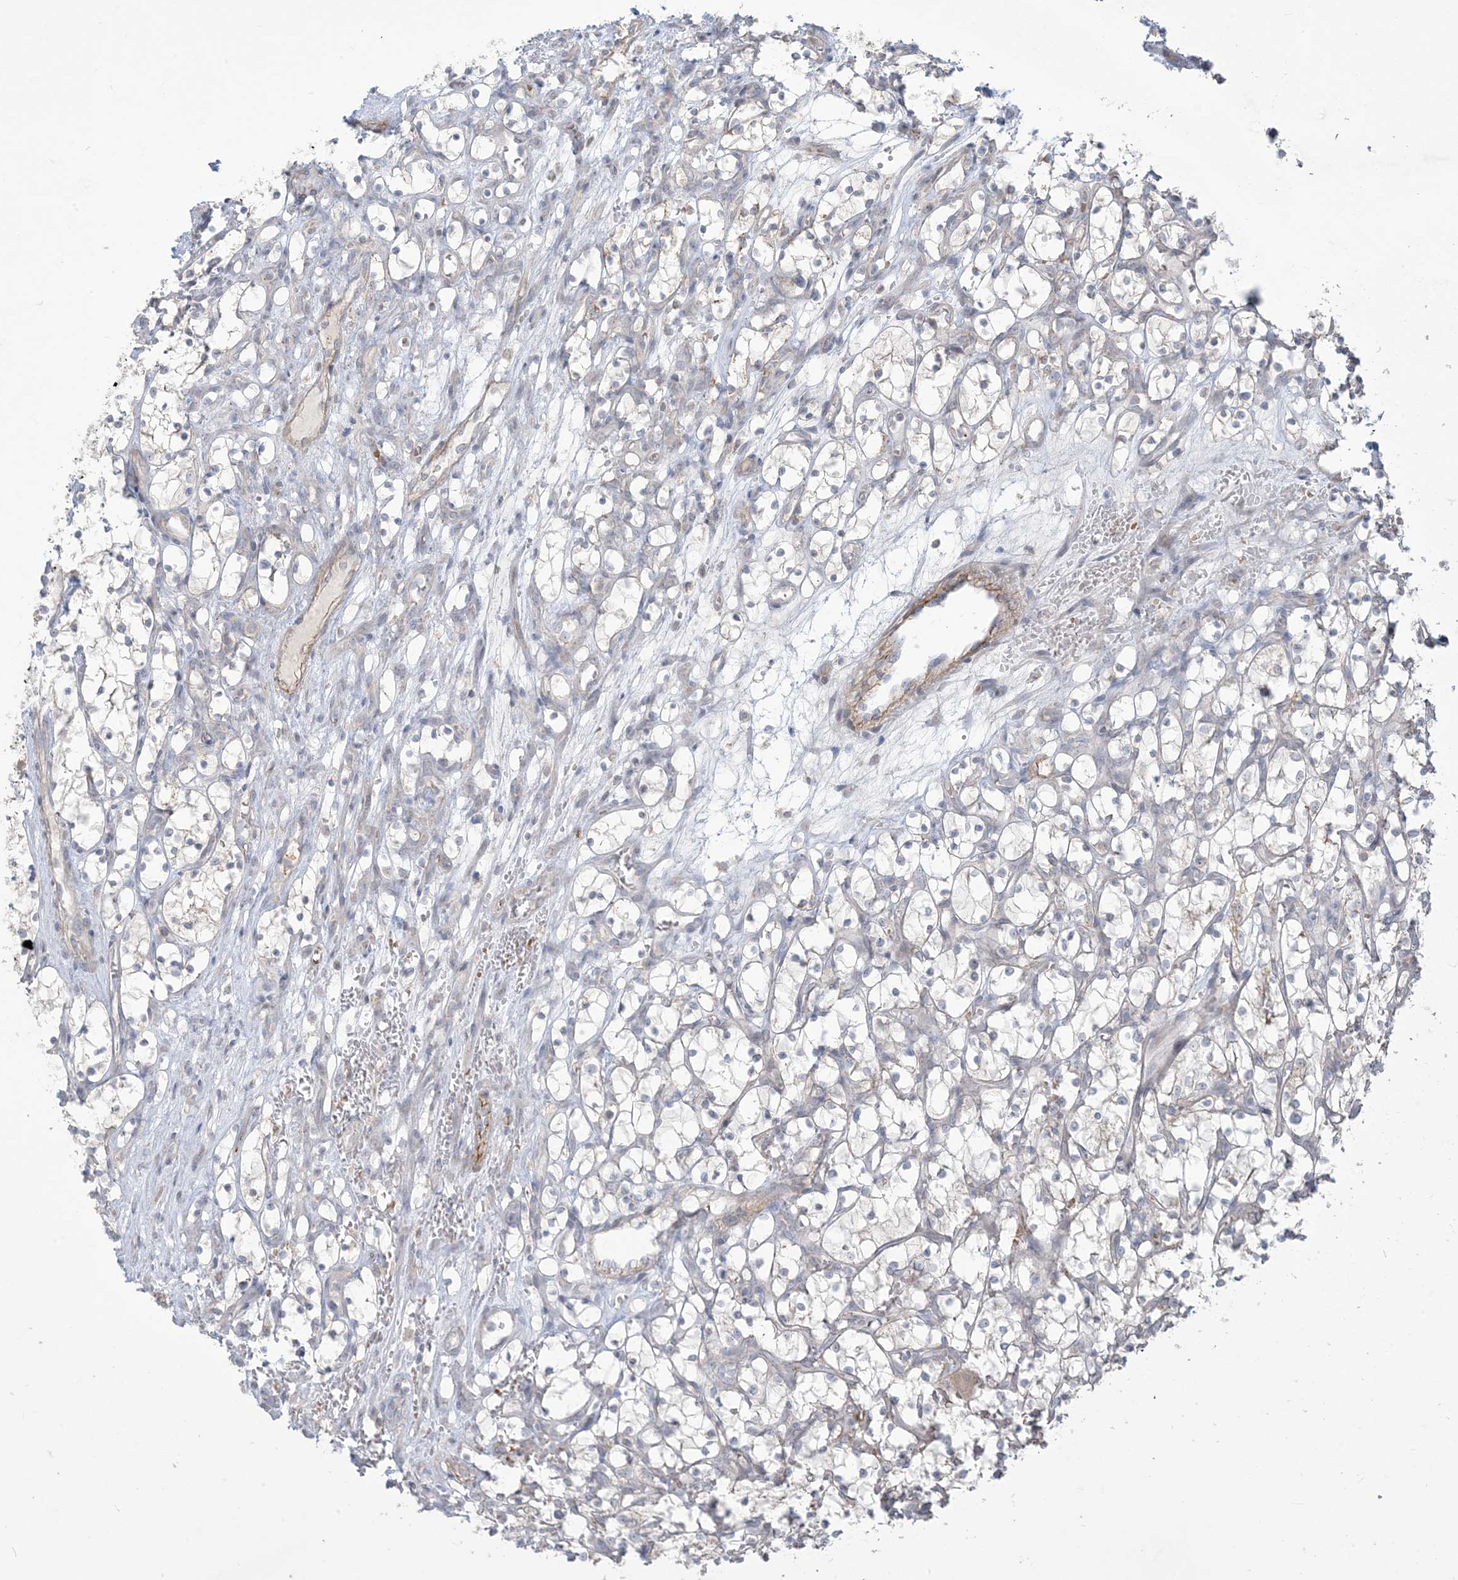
{"staining": {"intensity": "negative", "quantity": "none", "location": "none"}, "tissue": "renal cancer", "cell_type": "Tumor cells", "image_type": "cancer", "snomed": [{"axis": "morphology", "description": "Adenocarcinoma, NOS"}, {"axis": "topography", "description": "Kidney"}], "caption": "Immunohistochemistry (IHC) photomicrograph of neoplastic tissue: adenocarcinoma (renal) stained with DAB (3,3'-diaminobenzidine) shows no significant protein expression in tumor cells.", "gene": "KLHL18", "patient": {"sex": "female", "age": 69}}